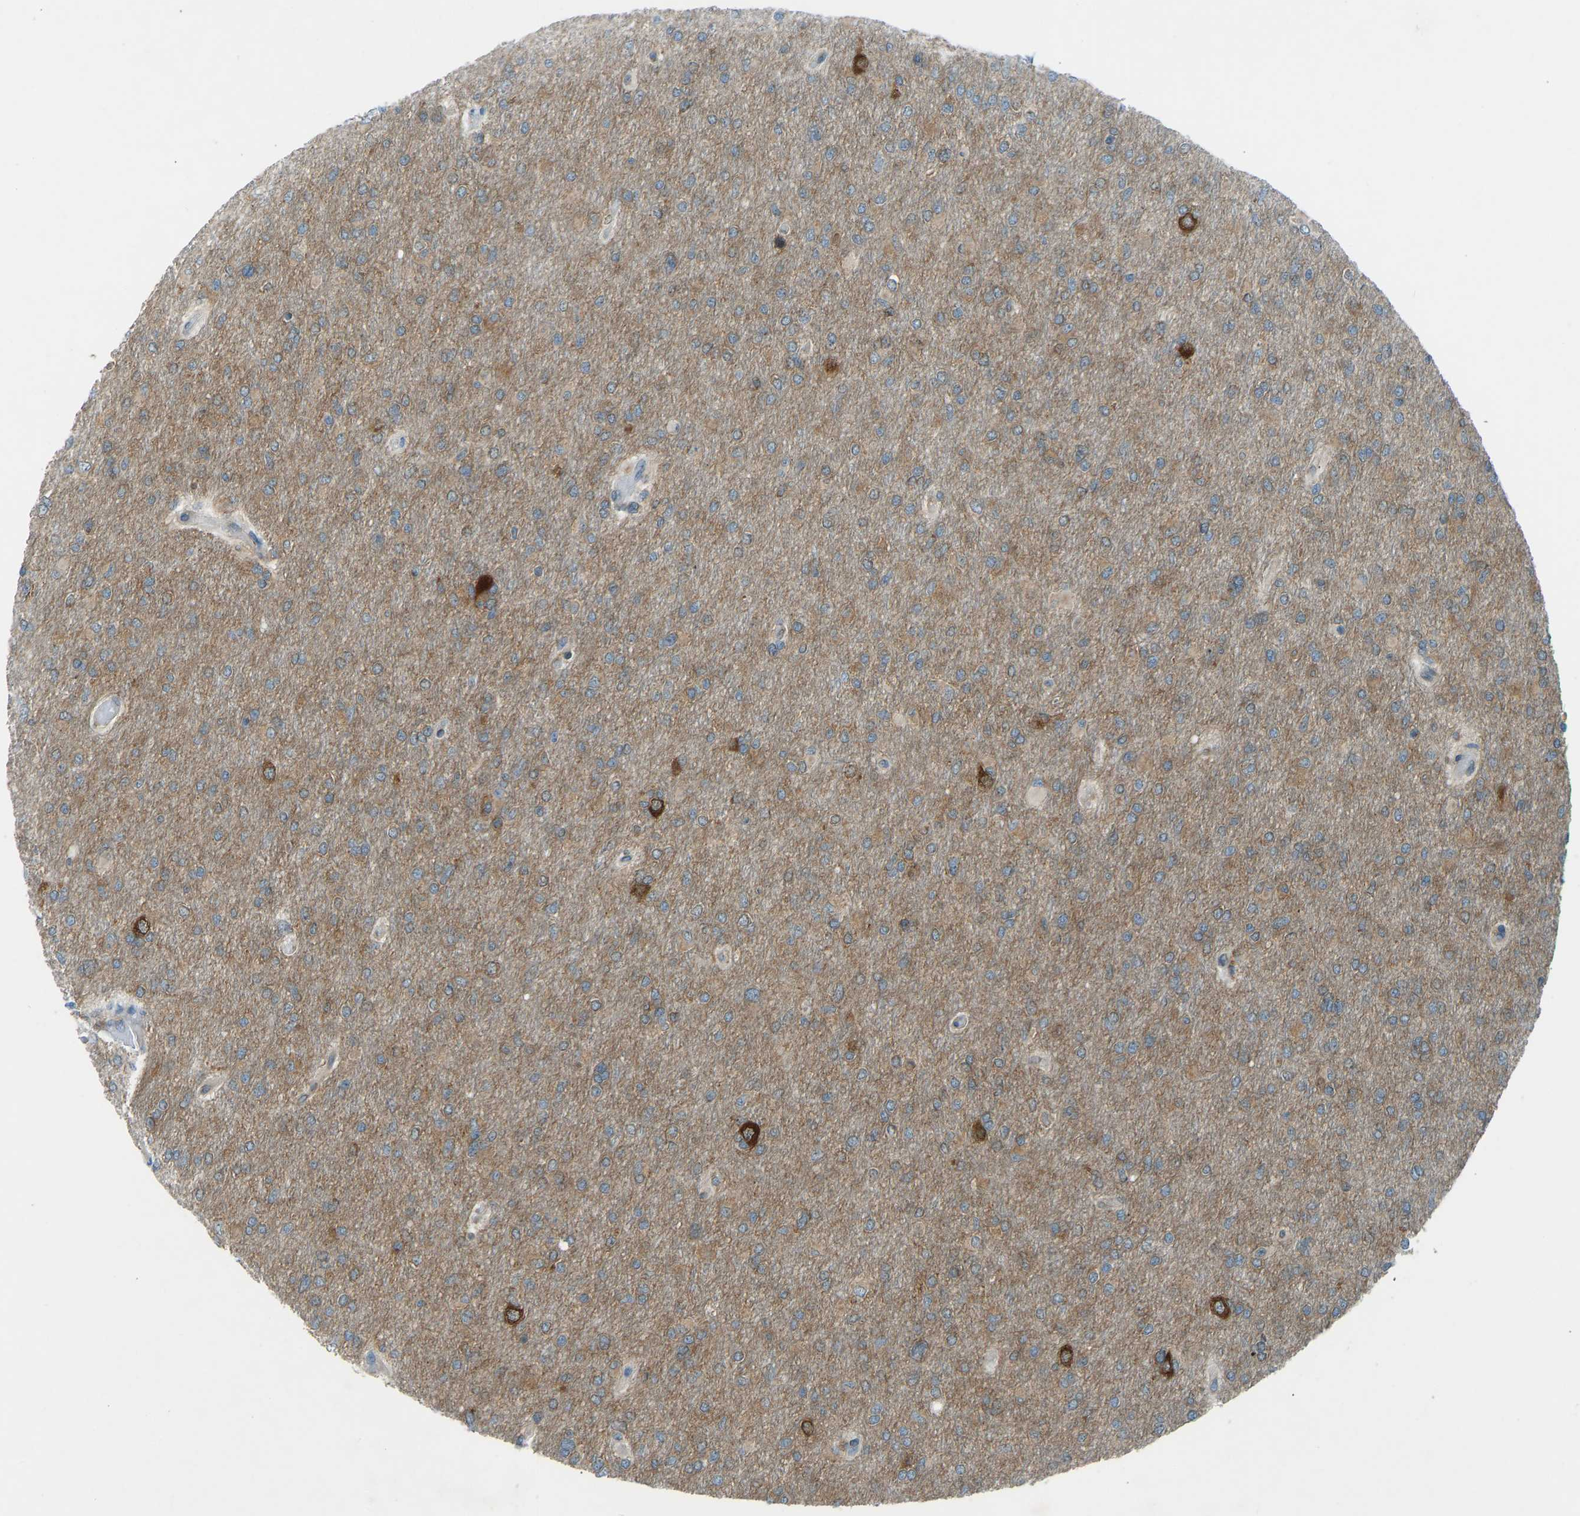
{"staining": {"intensity": "moderate", "quantity": ">75%", "location": "cytoplasmic/membranous"}, "tissue": "glioma", "cell_type": "Tumor cells", "image_type": "cancer", "snomed": [{"axis": "morphology", "description": "Glioma, malignant, High grade"}, {"axis": "topography", "description": "Cerebral cortex"}], "caption": "Immunohistochemical staining of glioma exhibits medium levels of moderate cytoplasmic/membranous positivity in approximately >75% of tumor cells.", "gene": "STAU2", "patient": {"sex": "female", "age": 36}}